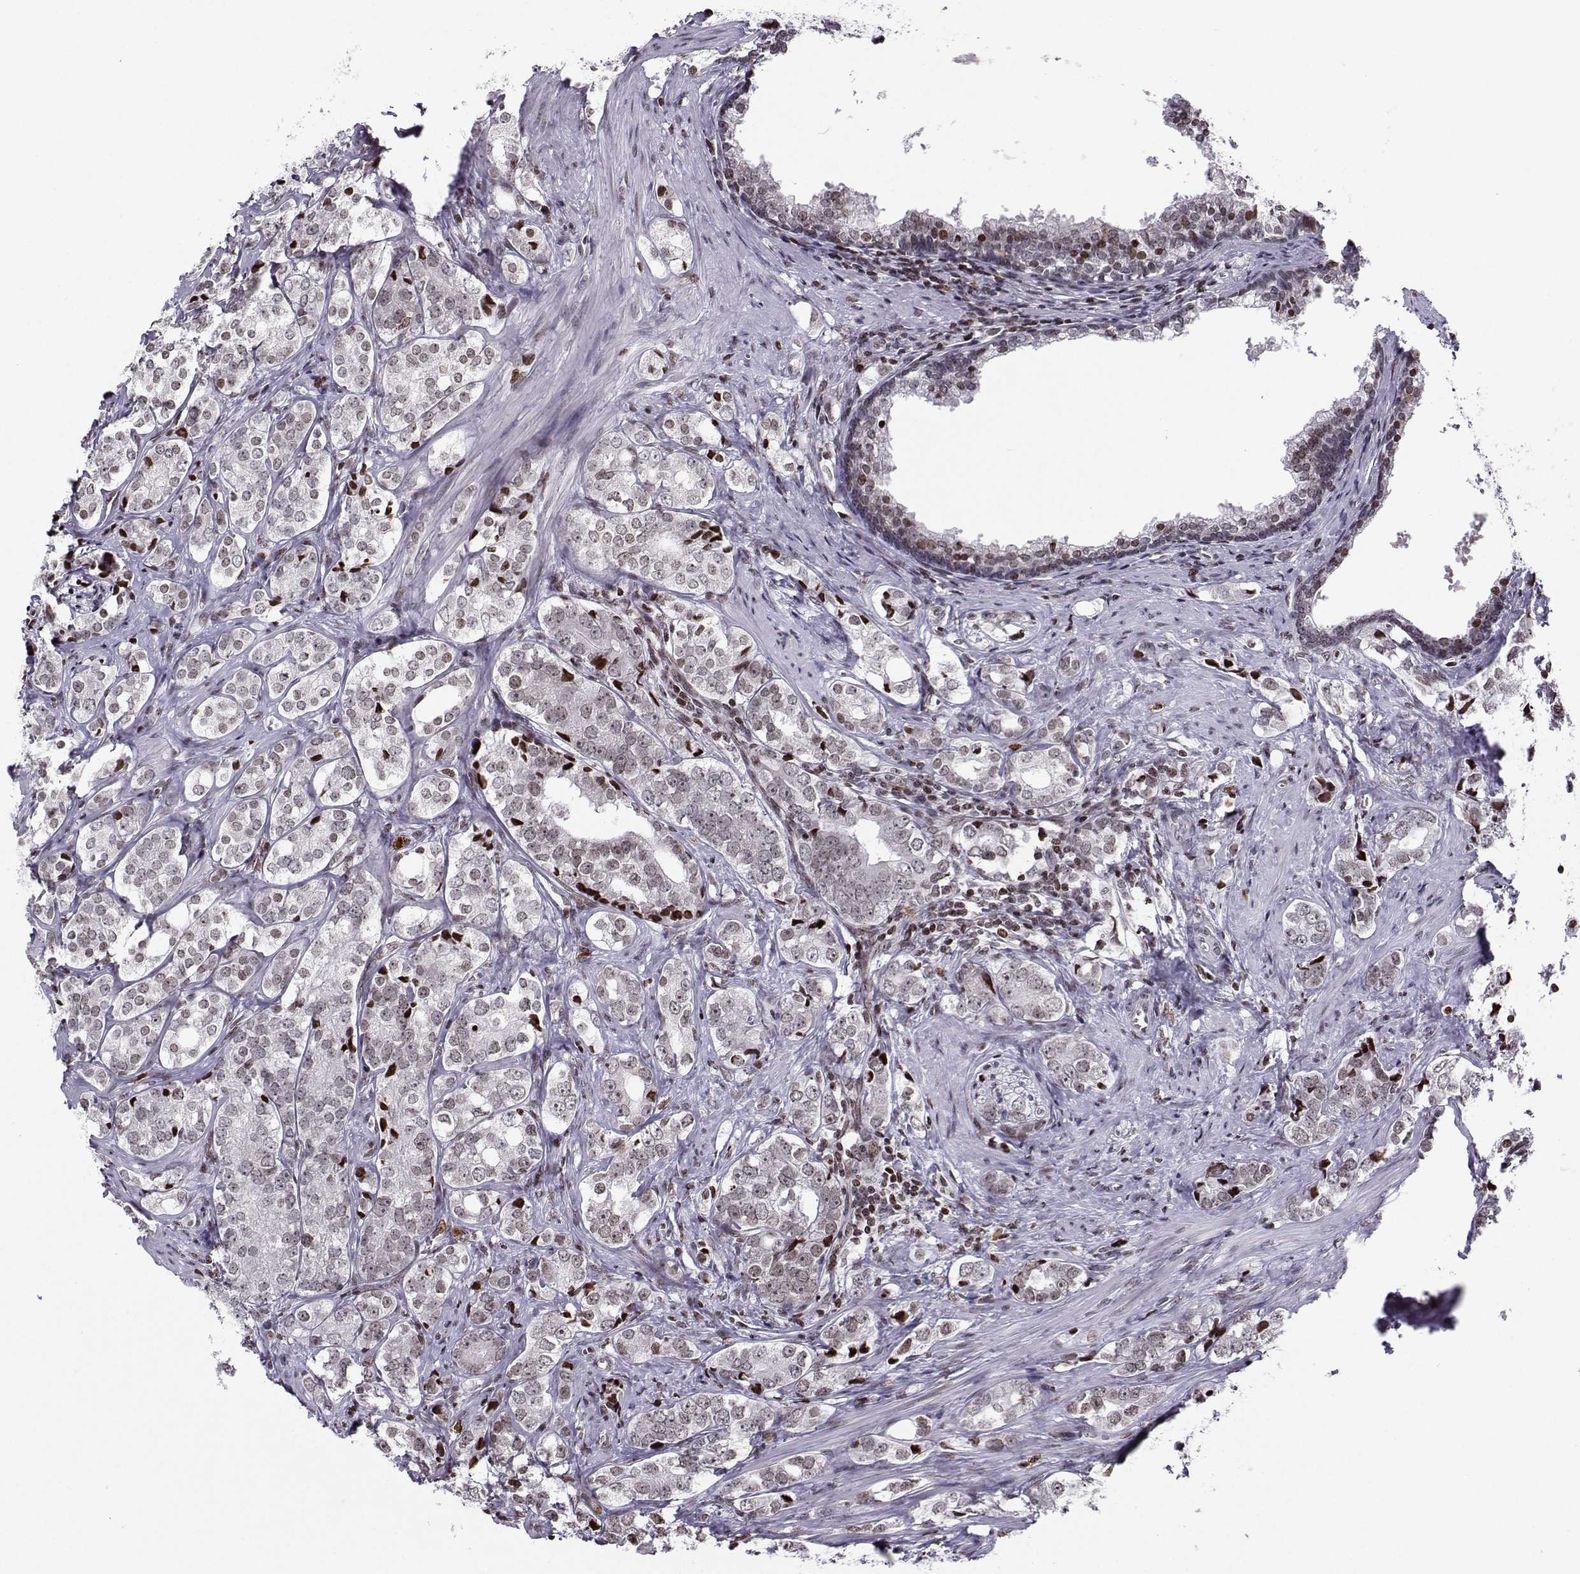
{"staining": {"intensity": "strong", "quantity": "<25%", "location": "nuclear"}, "tissue": "prostate cancer", "cell_type": "Tumor cells", "image_type": "cancer", "snomed": [{"axis": "morphology", "description": "Adenocarcinoma, NOS"}, {"axis": "topography", "description": "Prostate and seminal vesicle, NOS"}], "caption": "Brown immunohistochemical staining in human prostate cancer (adenocarcinoma) reveals strong nuclear staining in about <25% of tumor cells. (DAB = brown stain, brightfield microscopy at high magnification).", "gene": "ZNF19", "patient": {"sex": "male", "age": 63}}